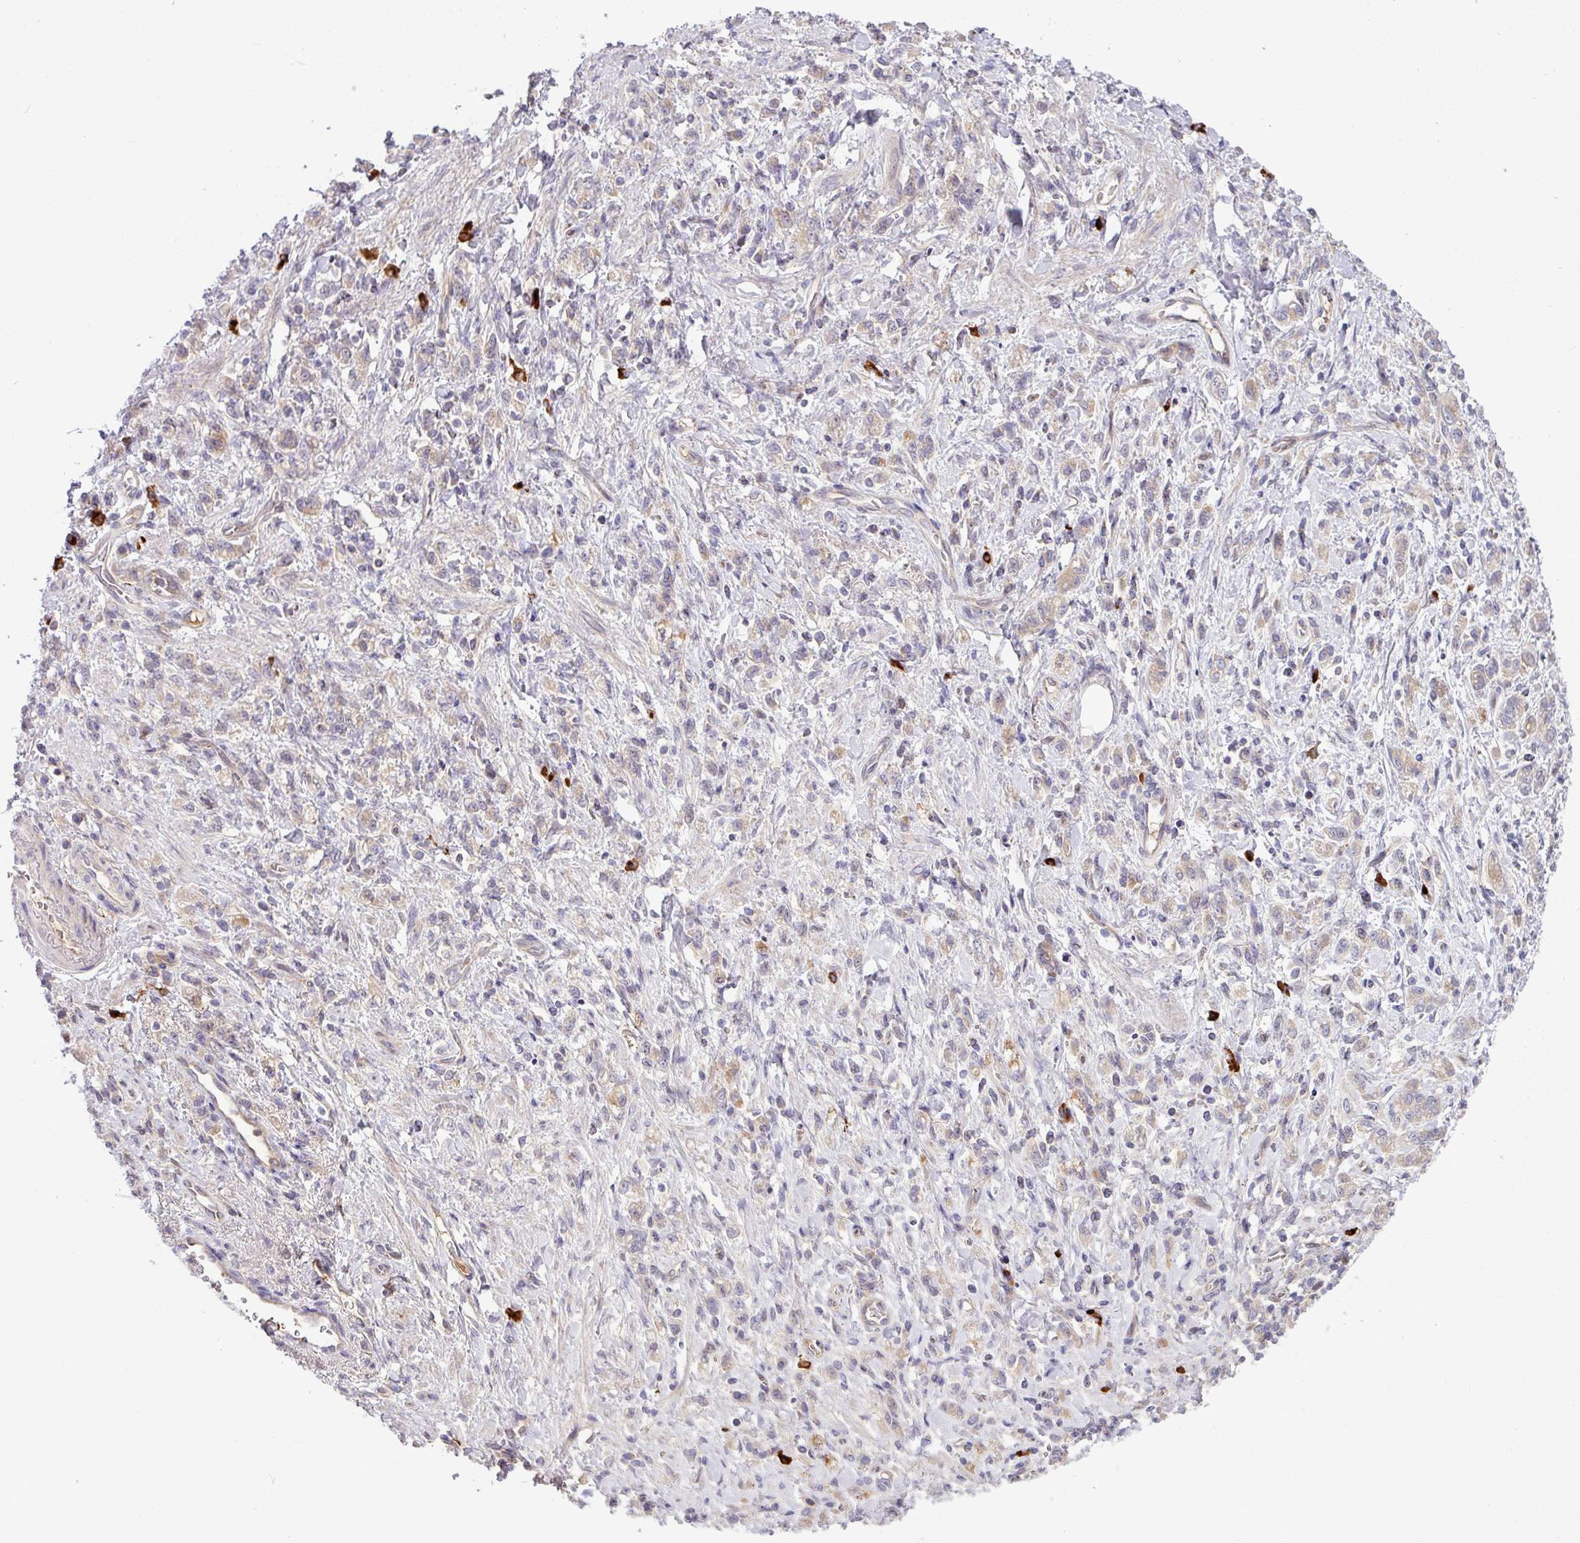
{"staining": {"intensity": "weak", "quantity": "25%-75%", "location": "cytoplasmic/membranous"}, "tissue": "stomach cancer", "cell_type": "Tumor cells", "image_type": "cancer", "snomed": [{"axis": "morphology", "description": "Adenocarcinoma, NOS"}, {"axis": "topography", "description": "Stomach"}], "caption": "IHC micrograph of adenocarcinoma (stomach) stained for a protein (brown), which exhibits low levels of weak cytoplasmic/membranous positivity in about 25%-75% of tumor cells.", "gene": "B4GALNT4", "patient": {"sex": "male", "age": 77}}